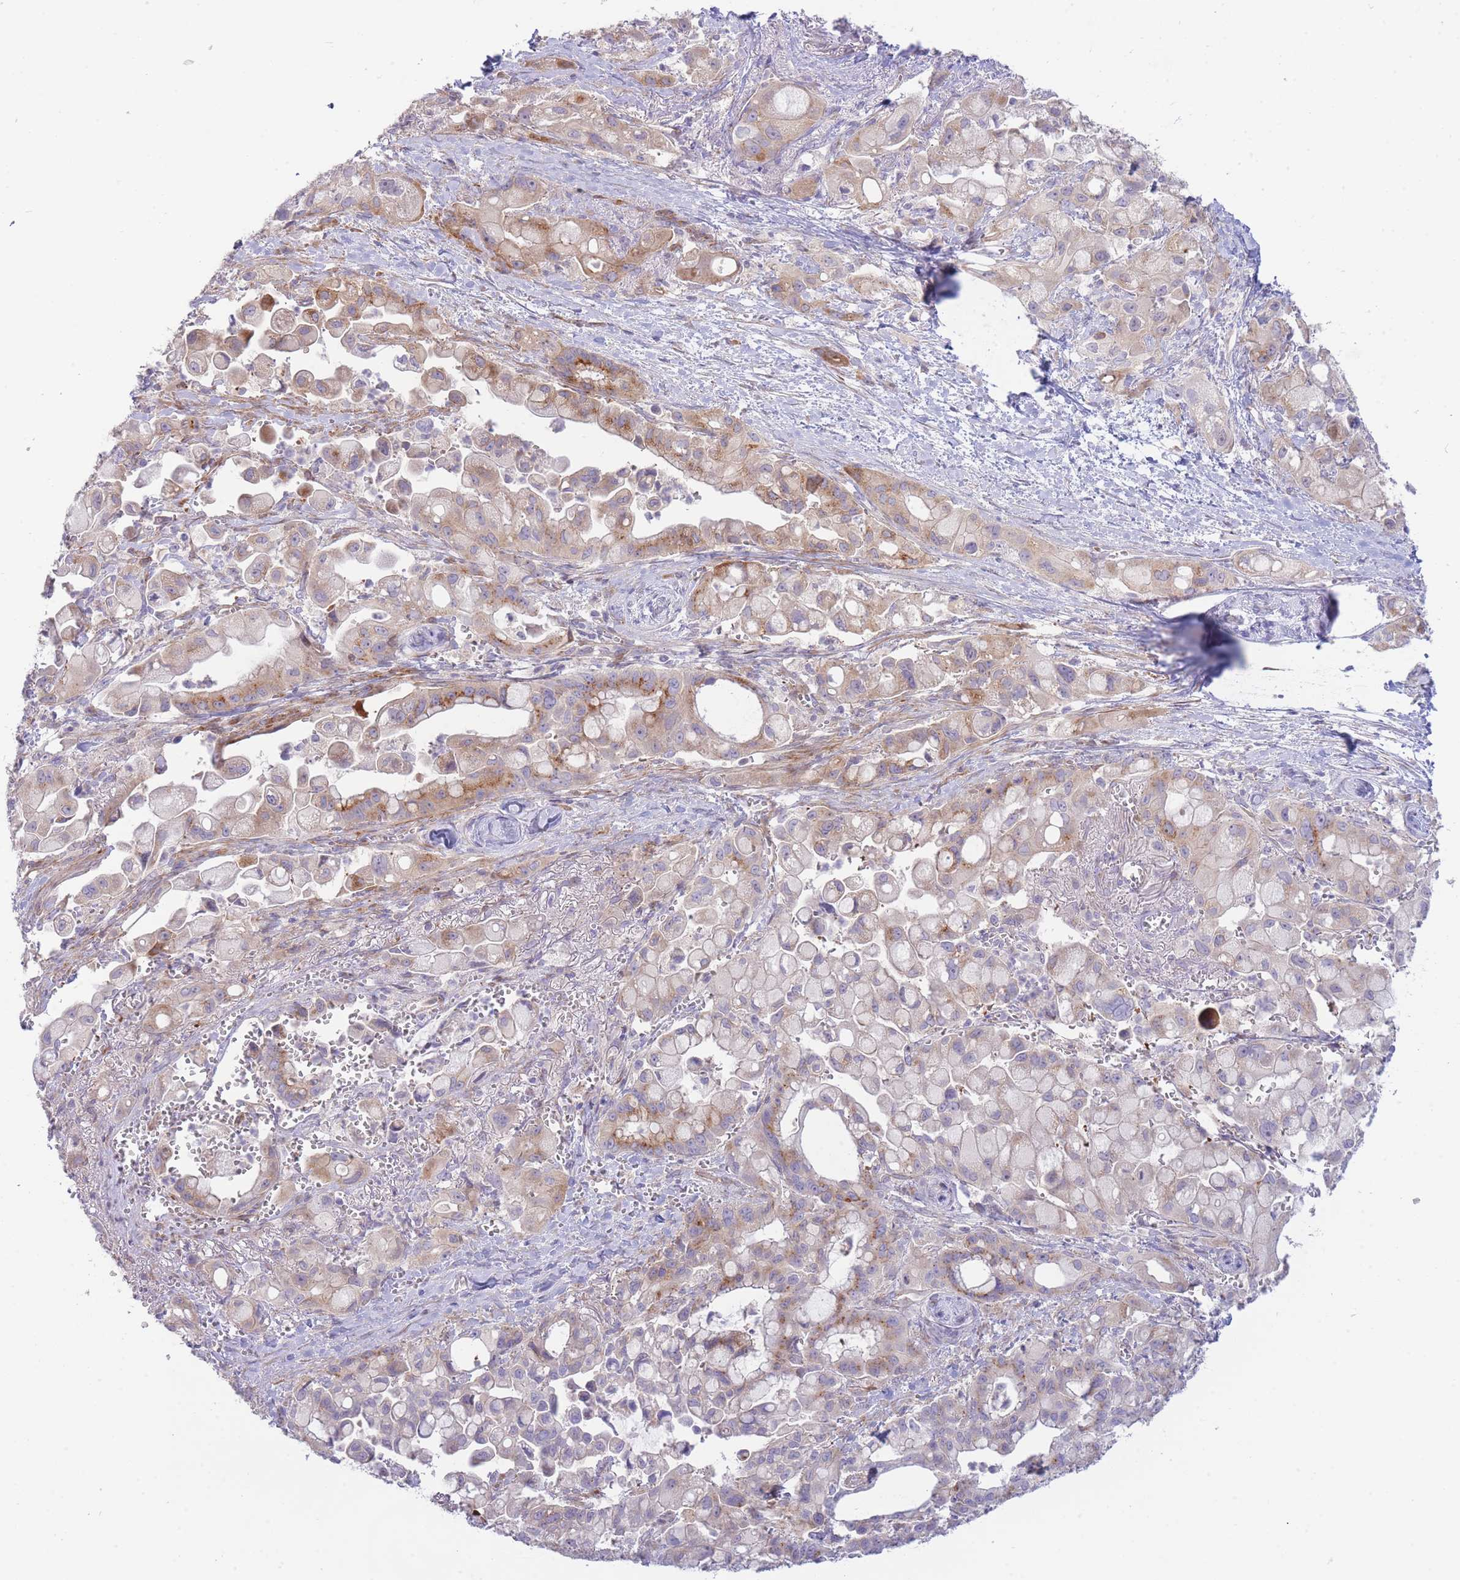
{"staining": {"intensity": "moderate", "quantity": "25%-75%", "location": "cytoplasmic/membranous"}, "tissue": "pancreatic cancer", "cell_type": "Tumor cells", "image_type": "cancer", "snomed": [{"axis": "morphology", "description": "Adenocarcinoma, NOS"}, {"axis": "topography", "description": "Pancreas"}], "caption": "Tumor cells display medium levels of moderate cytoplasmic/membranous positivity in about 25%-75% of cells in human adenocarcinoma (pancreatic).", "gene": "ATP5MC2", "patient": {"sex": "male", "age": 68}}